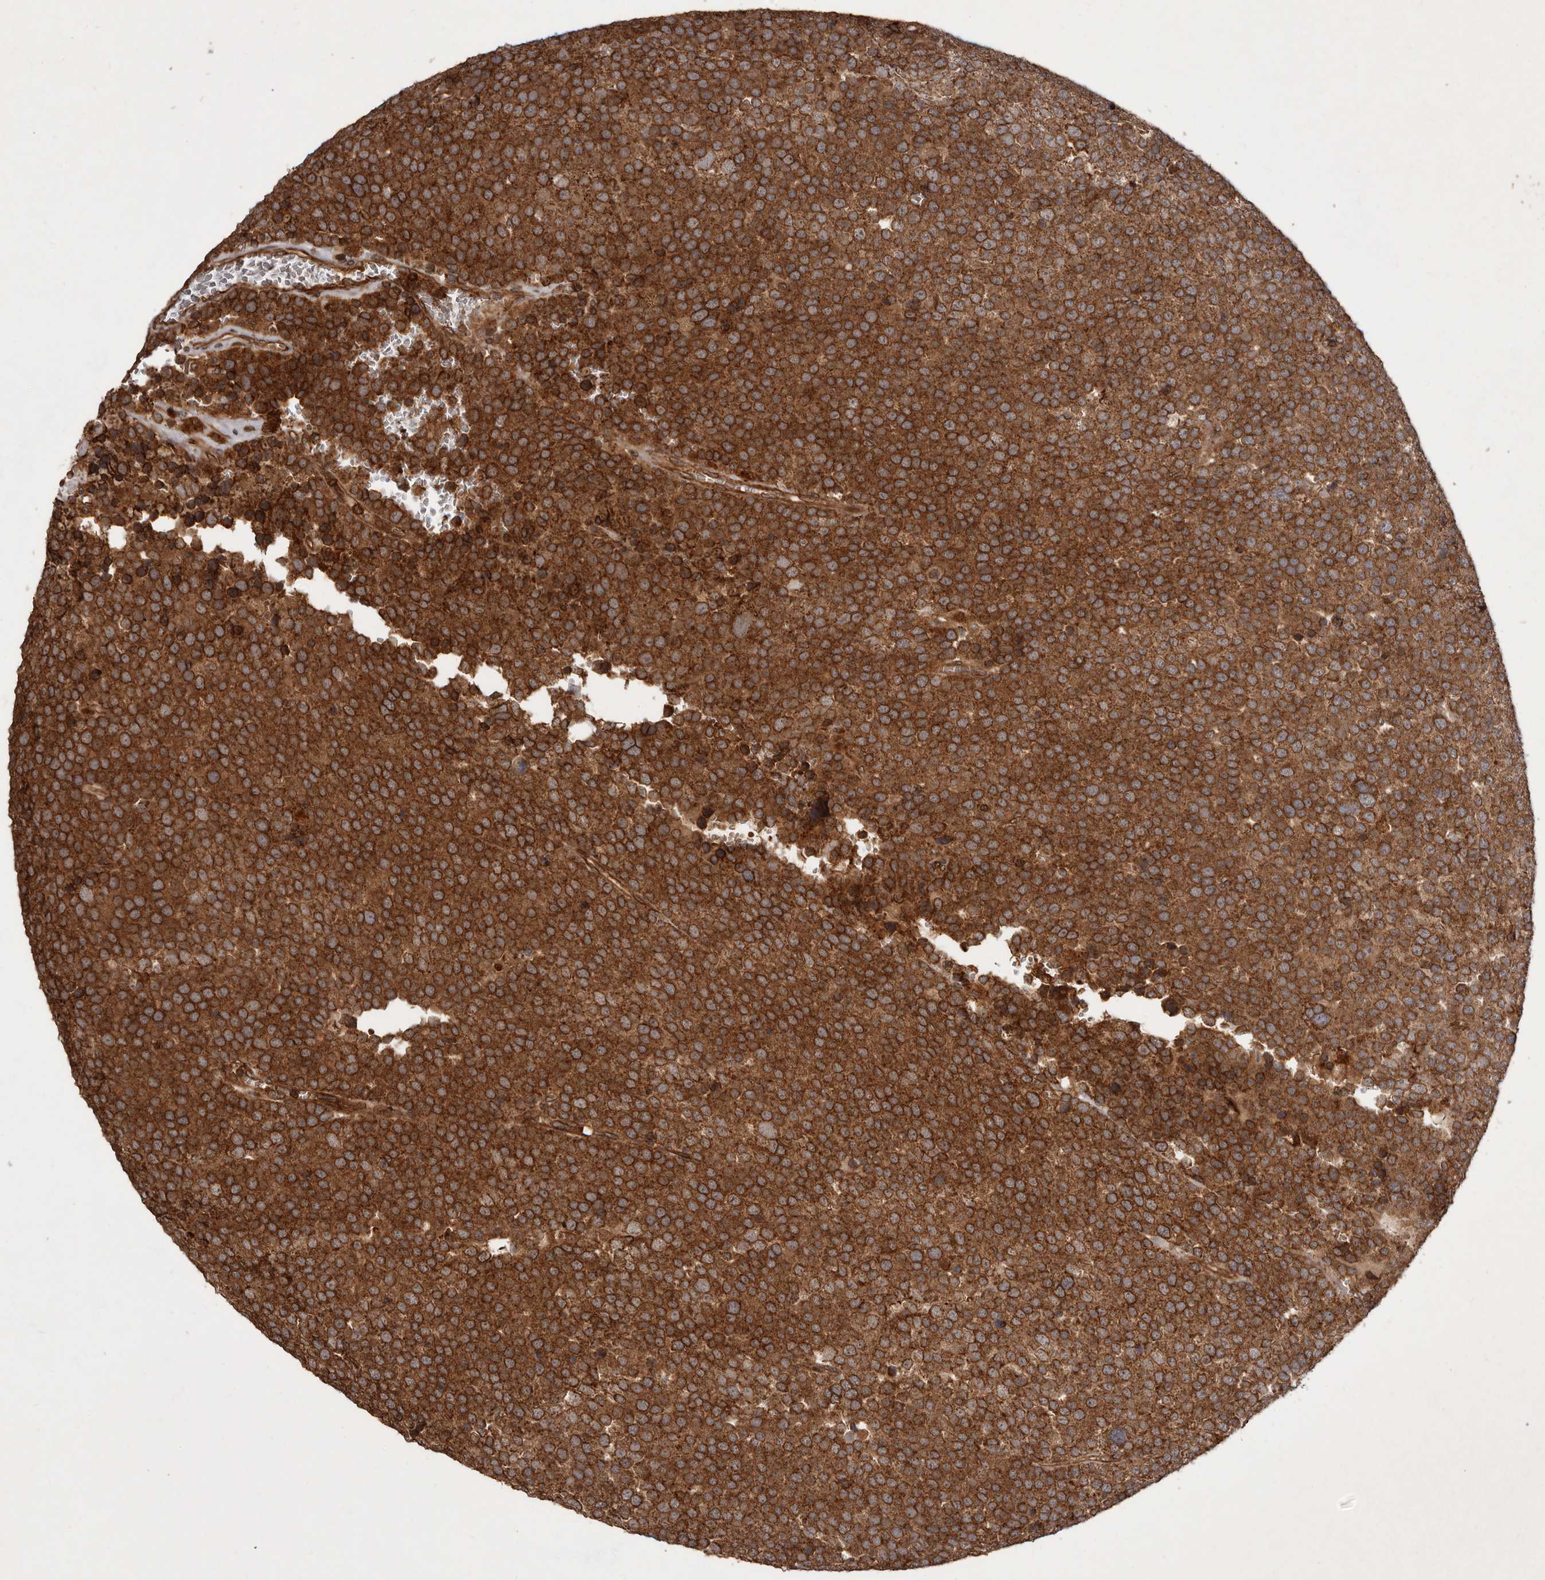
{"staining": {"intensity": "strong", "quantity": ">75%", "location": "cytoplasmic/membranous,nuclear"}, "tissue": "testis cancer", "cell_type": "Tumor cells", "image_type": "cancer", "snomed": [{"axis": "morphology", "description": "Seminoma, NOS"}, {"axis": "topography", "description": "Testis"}], "caption": "IHC histopathology image of human testis cancer stained for a protein (brown), which shows high levels of strong cytoplasmic/membranous and nuclear staining in approximately >75% of tumor cells.", "gene": "STK36", "patient": {"sex": "male", "age": 71}}